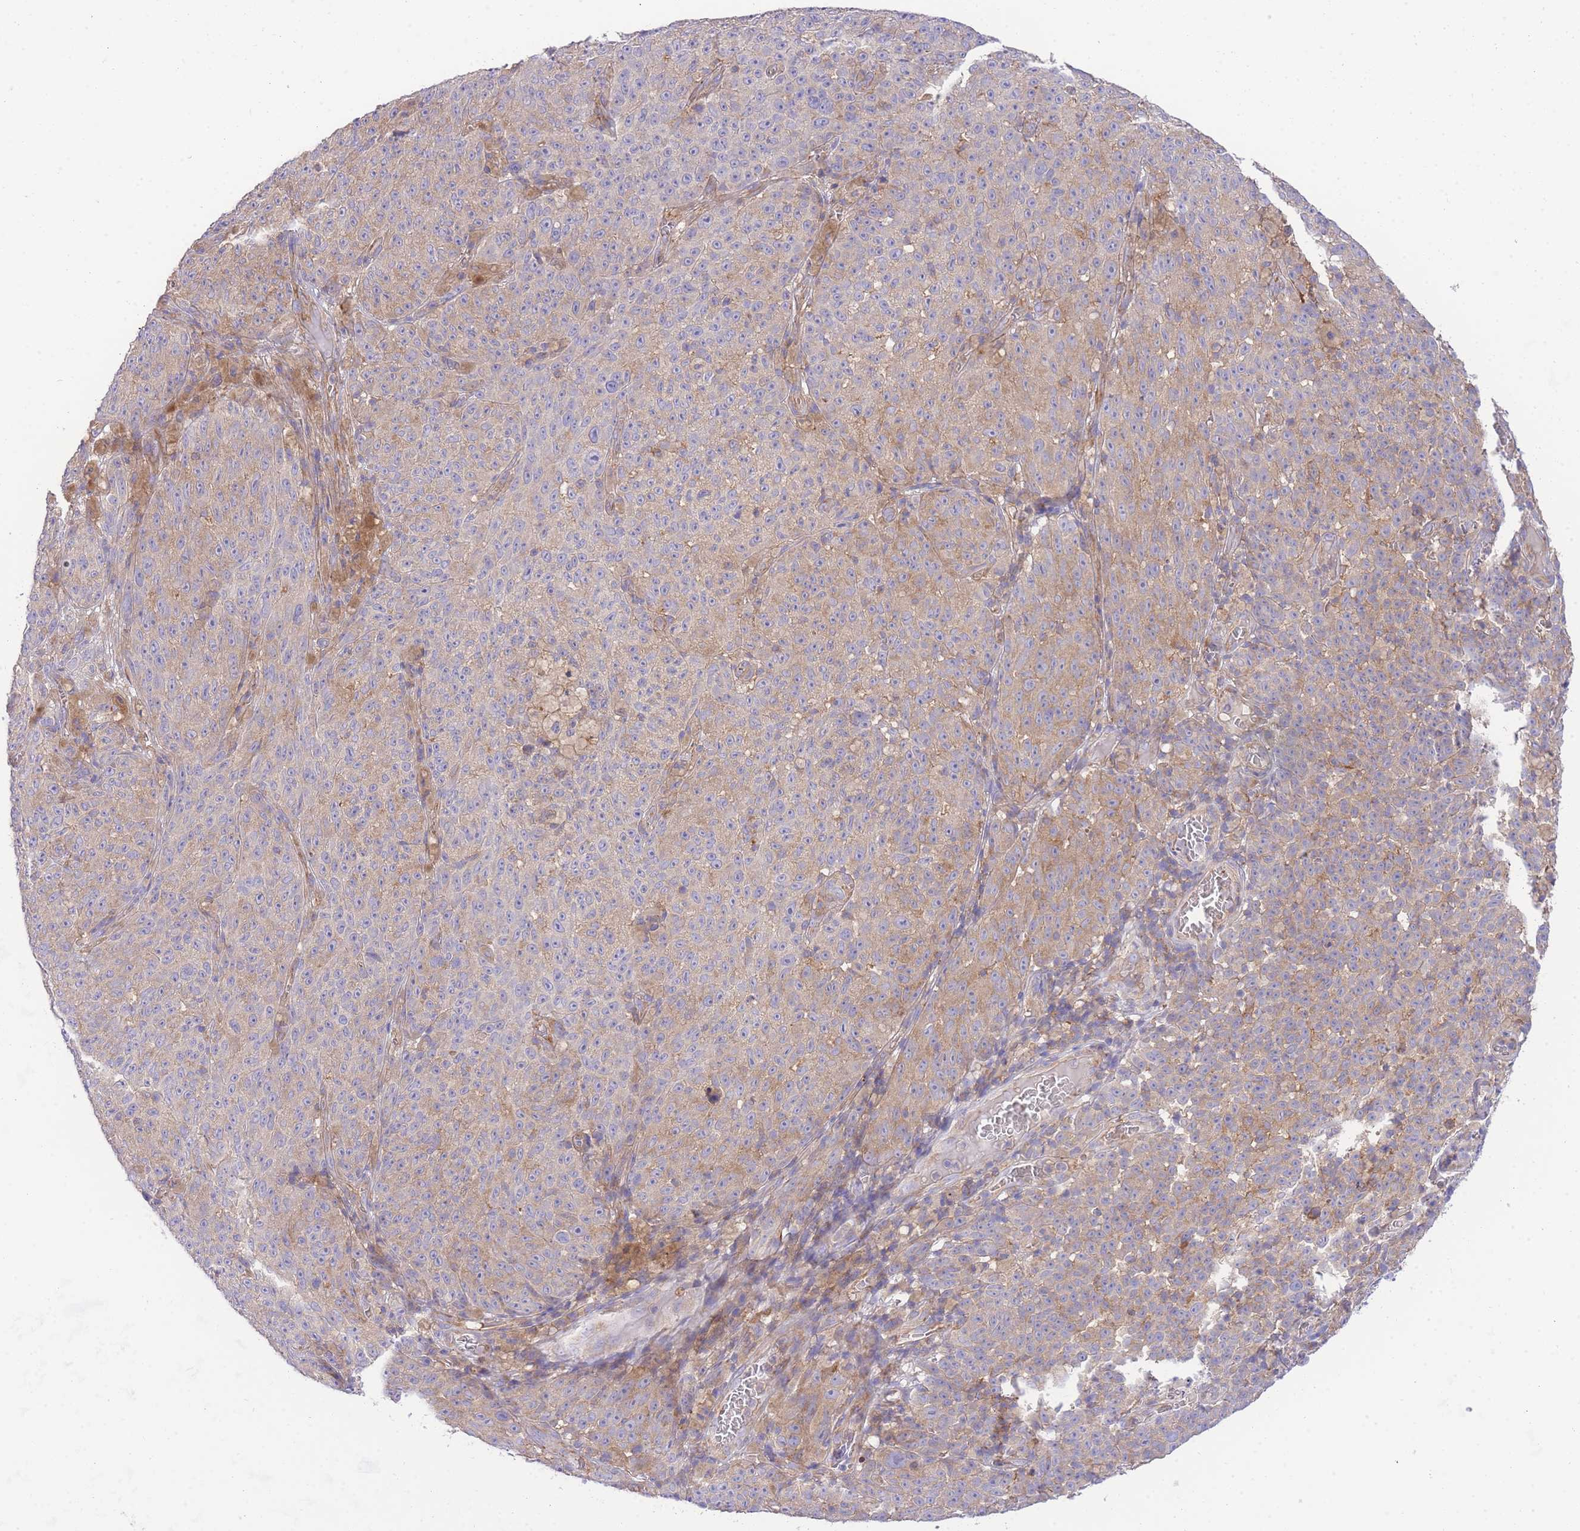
{"staining": {"intensity": "weak", "quantity": "25%-75%", "location": "cytoplasmic/membranous"}, "tissue": "melanoma", "cell_type": "Tumor cells", "image_type": "cancer", "snomed": [{"axis": "morphology", "description": "Malignant melanoma, NOS"}, {"axis": "topography", "description": "Skin"}], "caption": "This is a histology image of immunohistochemistry staining of malignant melanoma, which shows weak expression in the cytoplasmic/membranous of tumor cells.", "gene": "INSYN2B", "patient": {"sex": "female", "age": 82}}